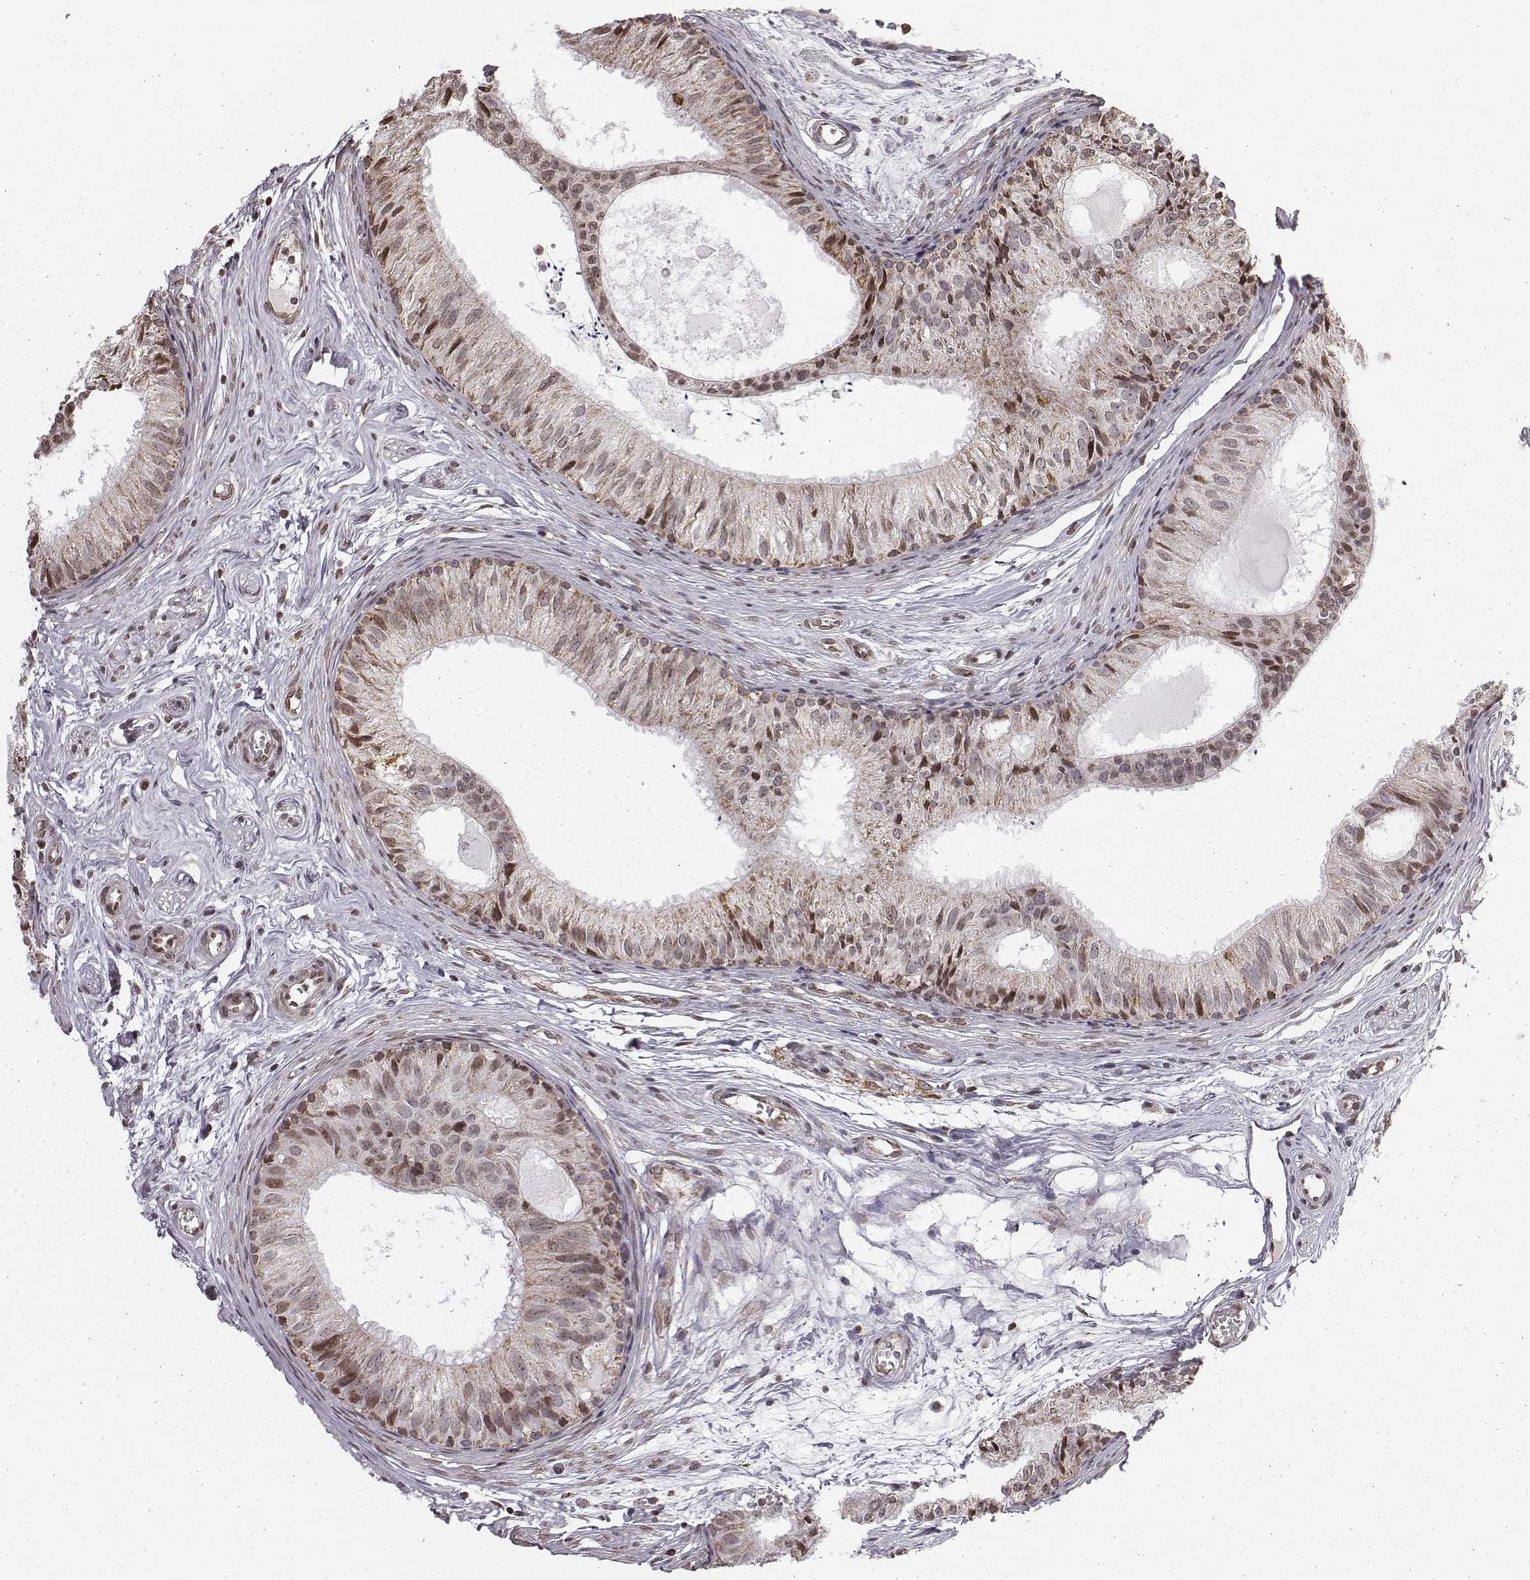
{"staining": {"intensity": "moderate", "quantity": "25%-75%", "location": "cytoplasmic/membranous"}, "tissue": "epididymis", "cell_type": "Glandular cells", "image_type": "normal", "snomed": [{"axis": "morphology", "description": "Normal tissue, NOS"}, {"axis": "topography", "description": "Epididymis"}], "caption": "Glandular cells exhibit medium levels of moderate cytoplasmic/membranous positivity in approximately 25%-75% of cells in normal epididymis. The staining was performed using DAB (3,3'-diaminobenzidine), with brown indicating positive protein expression. Nuclei are stained blue with hematoxylin.", "gene": "ACOT2", "patient": {"sex": "male", "age": 25}}